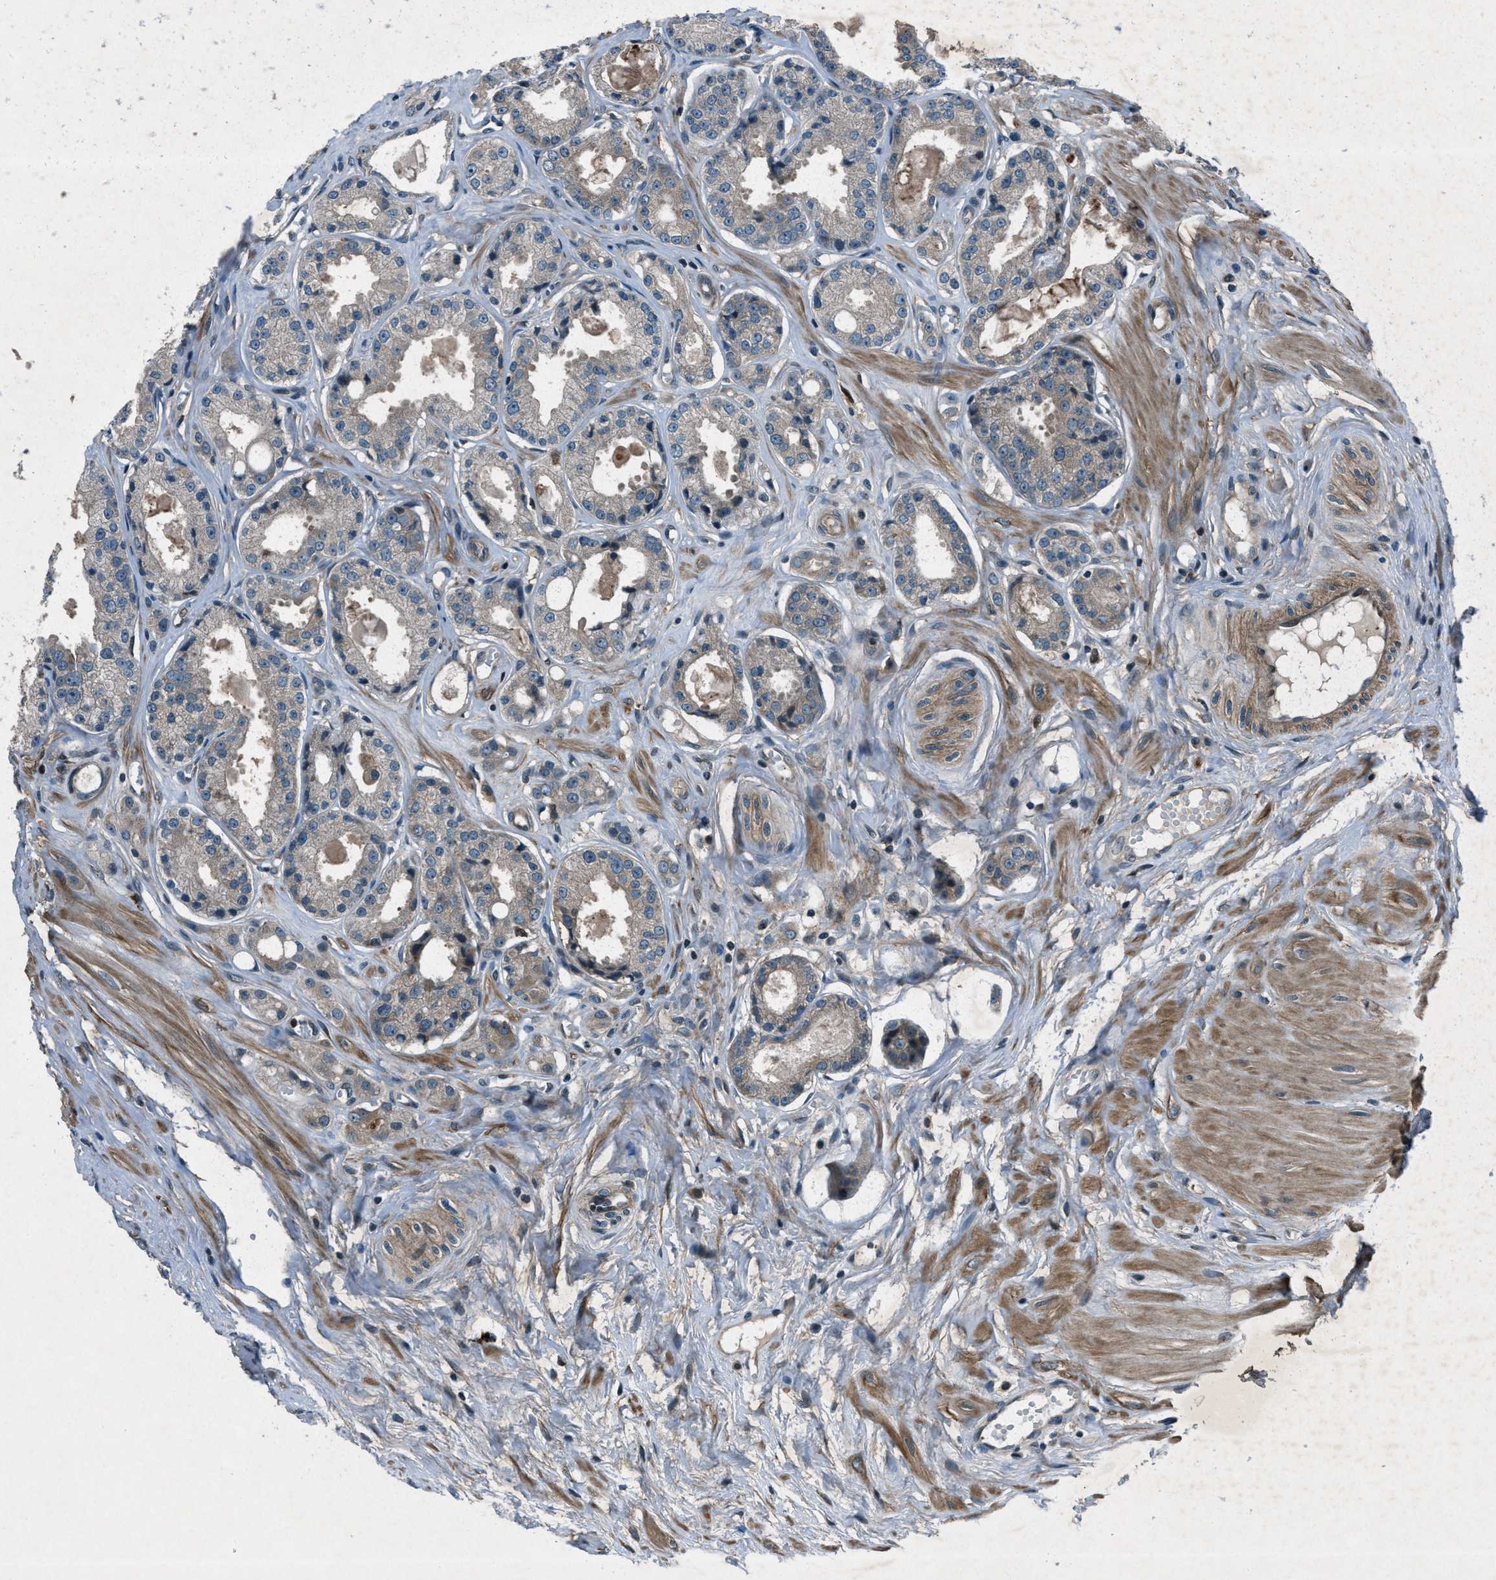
{"staining": {"intensity": "weak", "quantity": "25%-75%", "location": "cytoplasmic/membranous"}, "tissue": "prostate cancer", "cell_type": "Tumor cells", "image_type": "cancer", "snomed": [{"axis": "morphology", "description": "Adenocarcinoma, Low grade"}, {"axis": "topography", "description": "Prostate"}], "caption": "IHC staining of low-grade adenocarcinoma (prostate), which shows low levels of weak cytoplasmic/membranous expression in approximately 25%-75% of tumor cells indicating weak cytoplasmic/membranous protein positivity. The staining was performed using DAB (brown) for protein detection and nuclei were counterstained in hematoxylin (blue).", "gene": "EPSTI1", "patient": {"sex": "male", "age": 57}}